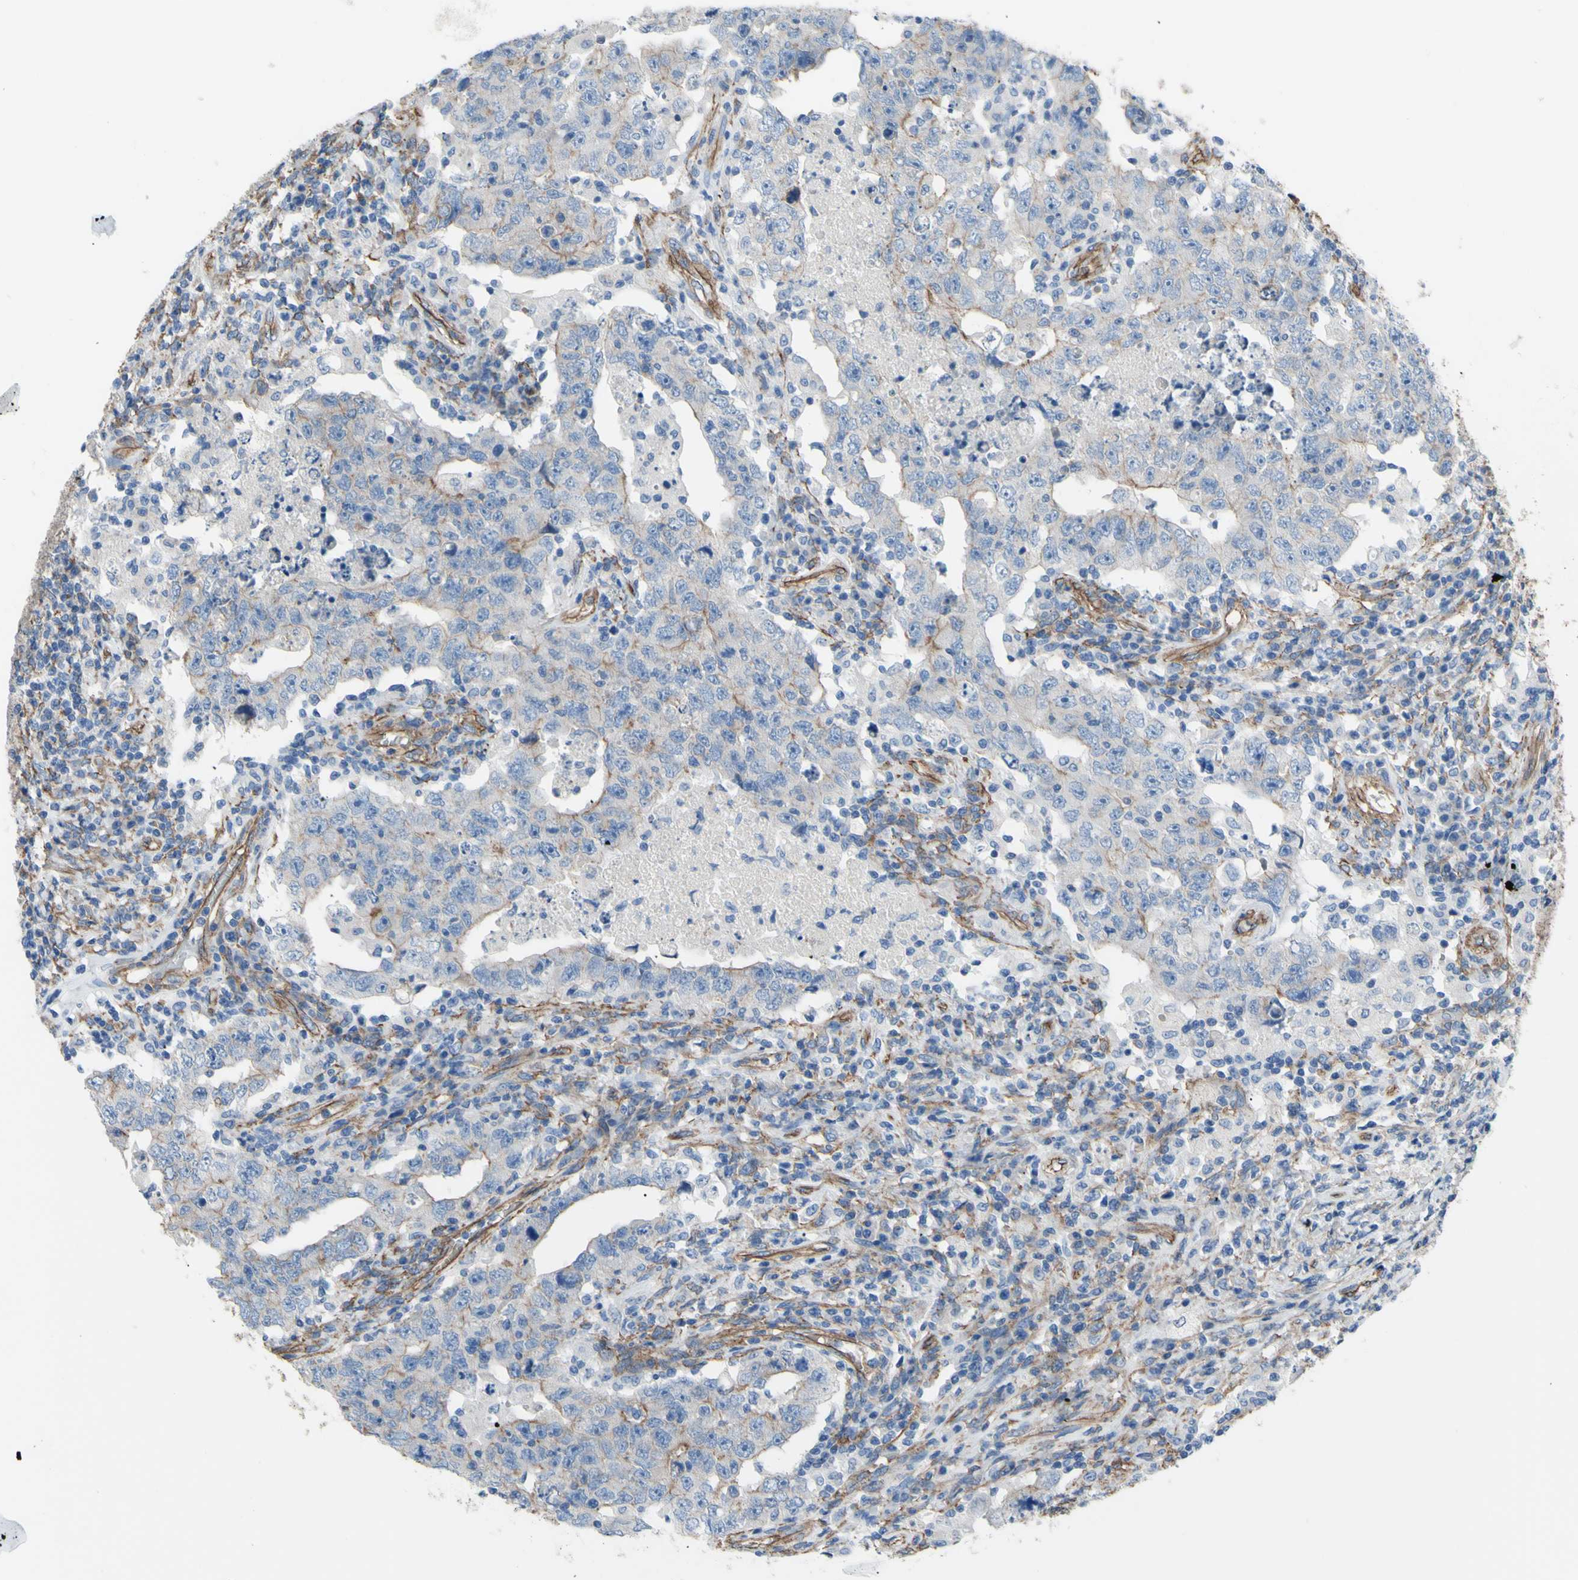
{"staining": {"intensity": "weak", "quantity": ">75%", "location": "cytoplasmic/membranous"}, "tissue": "testis cancer", "cell_type": "Tumor cells", "image_type": "cancer", "snomed": [{"axis": "morphology", "description": "Carcinoma, Embryonal, NOS"}, {"axis": "topography", "description": "Testis"}], "caption": "IHC staining of testis cancer (embryonal carcinoma), which displays low levels of weak cytoplasmic/membranous expression in approximately >75% of tumor cells indicating weak cytoplasmic/membranous protein staining. The staining was performed using DAB (brown) for protein detection and nuclei were counterstained in hematoxylin (blue).", "gene": "TPBG", "patient": {"sex": "male", "age": 26}}